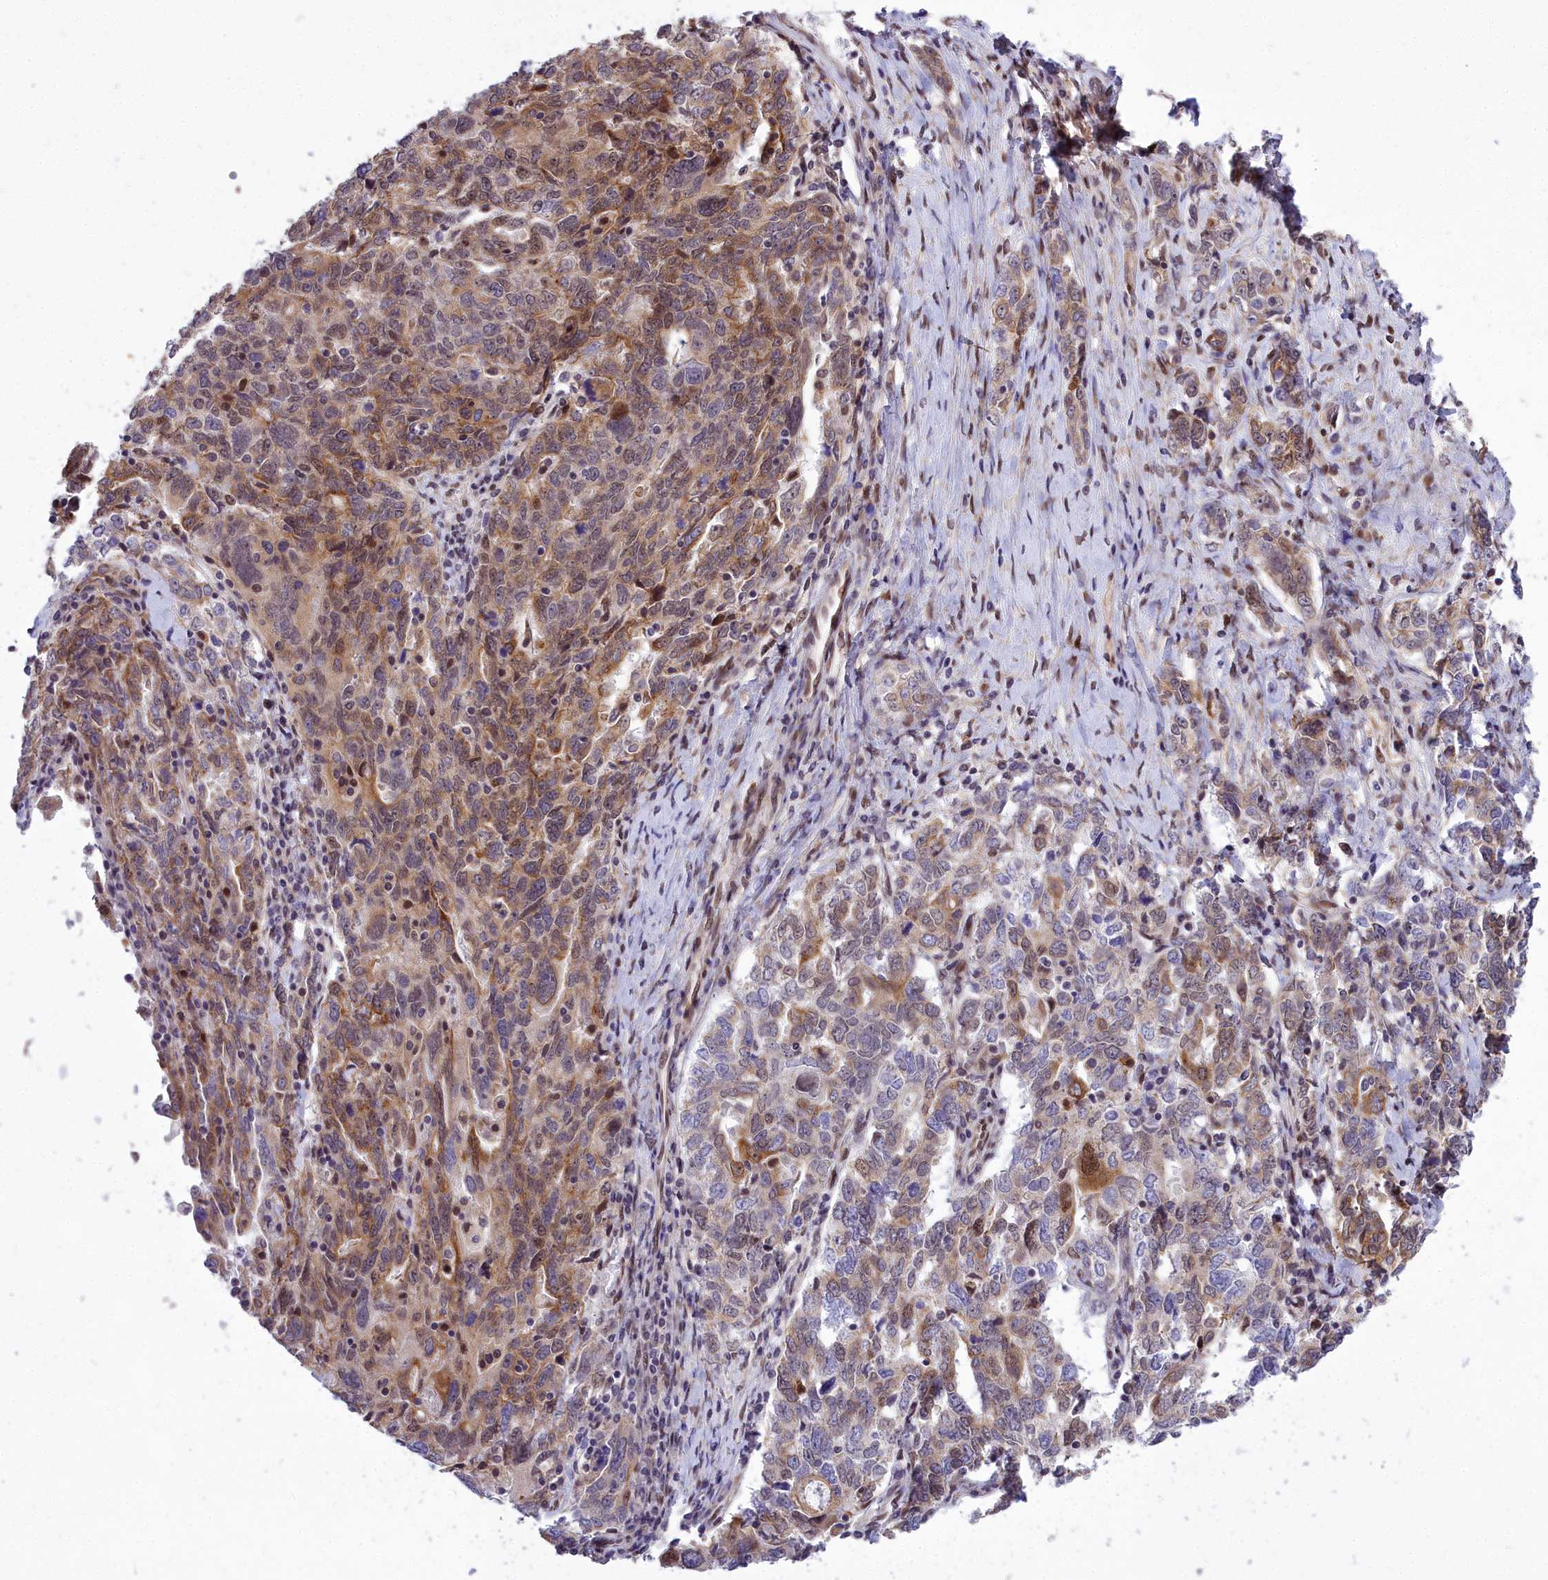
{"staining": {"intensity": "moderate", "quantity": "25%-75%", "location": "cytoplasmic/membranous,nuclear"}, "tissue": "ovarian cancer", "cell_type": "Tumor cells", "image_type": "cancer", "snomed": [{"axis": "morphology", "description": "Carcinoma, endometroid"}, {"axis": "topography", "description": "Ovary"}], "caption": "The histopathology image exhibits a brown stain indicating the presence of a protein in the cytoplasmic/membranous and nuclear of tumor cells in ovarian endometroid carcinoma. The protein of interest is shown in brown color, while the nuclei are stained blue.", "gene": "ABCB8", "patient": {"sex": "female", "age": 62}}